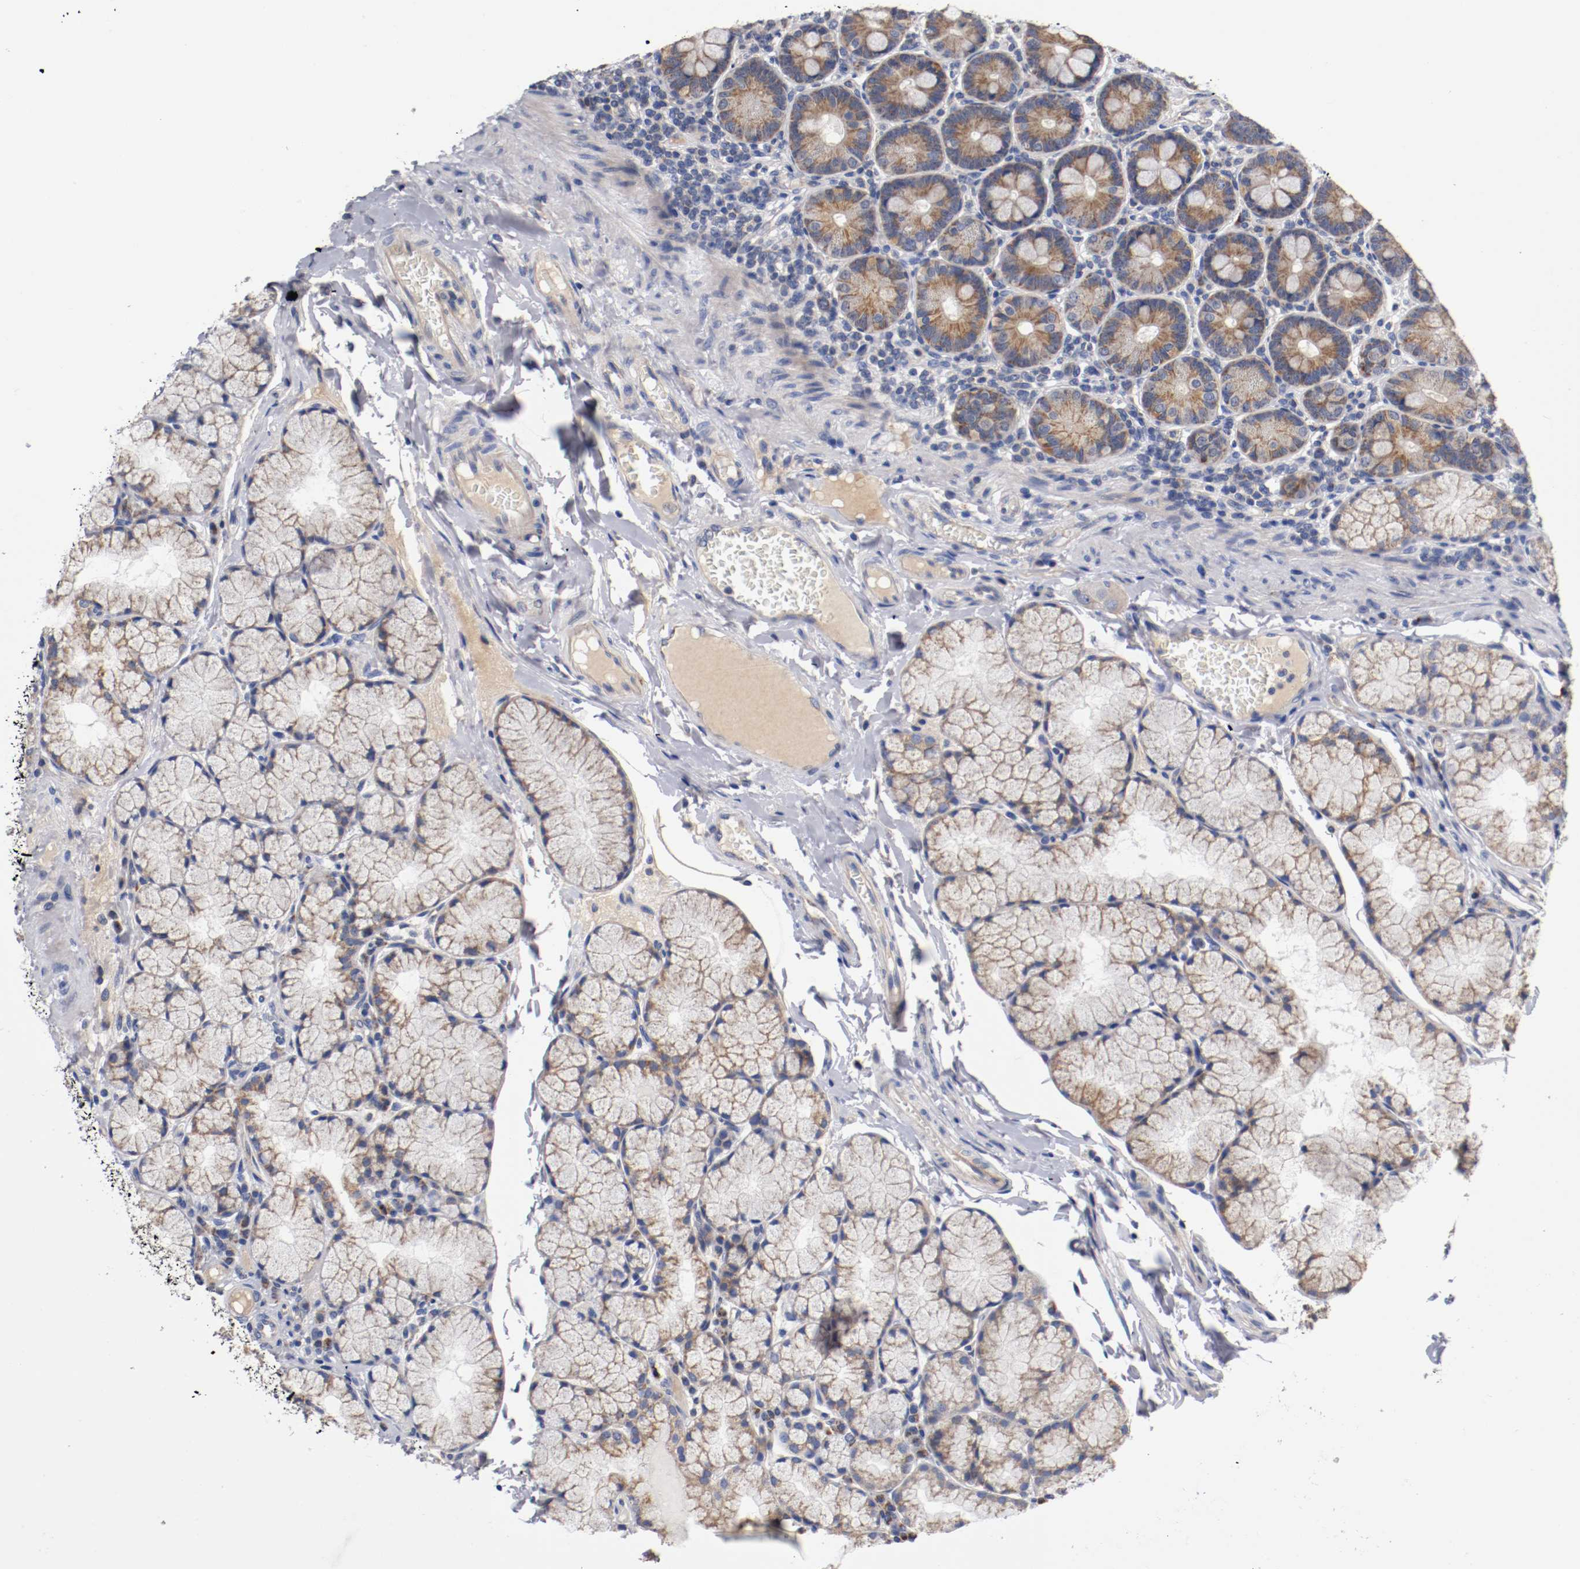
{"staining": {"intensity": "moderate", "quantity": ">75%", "location": "cytoplasmic/membranous"}, "tissue": "duodenum", "cell_type": "Glandular cells", "image_type": "normal", "snomed": [{"axis": "morphology", "description": "Normal tissue, NOS"}, {"axis": "topography", "description": "Duodenum"}], "caption": "Immunohistochemistry (IHC) (DAB) staining of benign human duodenum reveals moderate cytoplasmic/membranous protein staining in about >75% of glandular cells.", "gene": "PCSK6", "patient": {"sex": "male", "age": 50}}